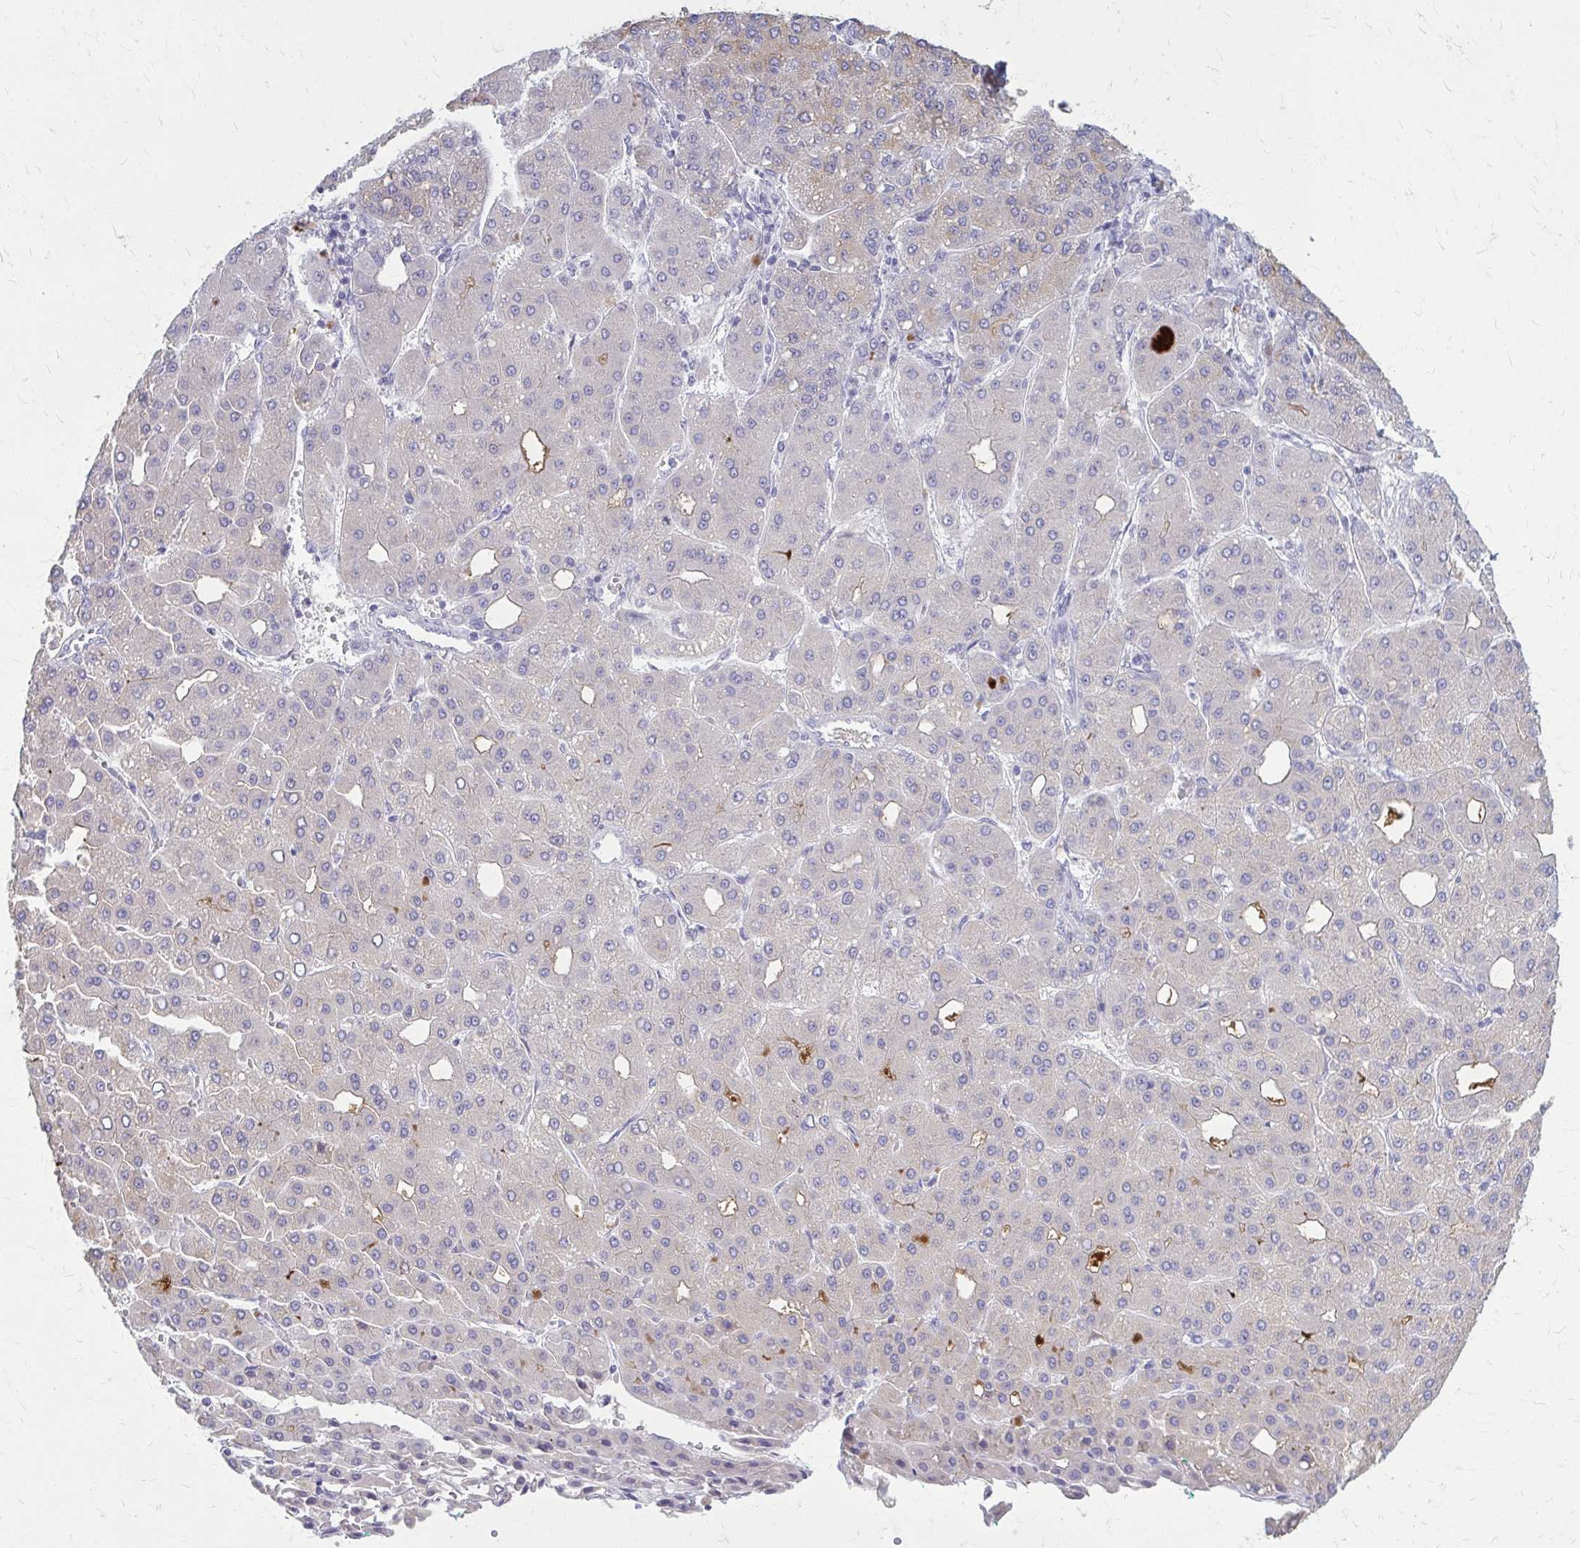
{"staining": {"intensity": "weak", "quantity": "<25%", "location": "cytoplasmic/membranous"}, "tissue": "liver cancer", "cell_type": "Tumor cells", "image_type": "cancer", "snomed": [{"axis": "morphology", "description": "Carcinoma, Hepatocellular, NOS"}, {"axis": "topography", "description": "Liver"}], "caption": "Immunohistochemical staining of human liver hepatocellular carcinoma demonstrates no significant expression in tumor cells.", "gene": "SERPIND1", "patient": {"sex": "male", "age": 65}}